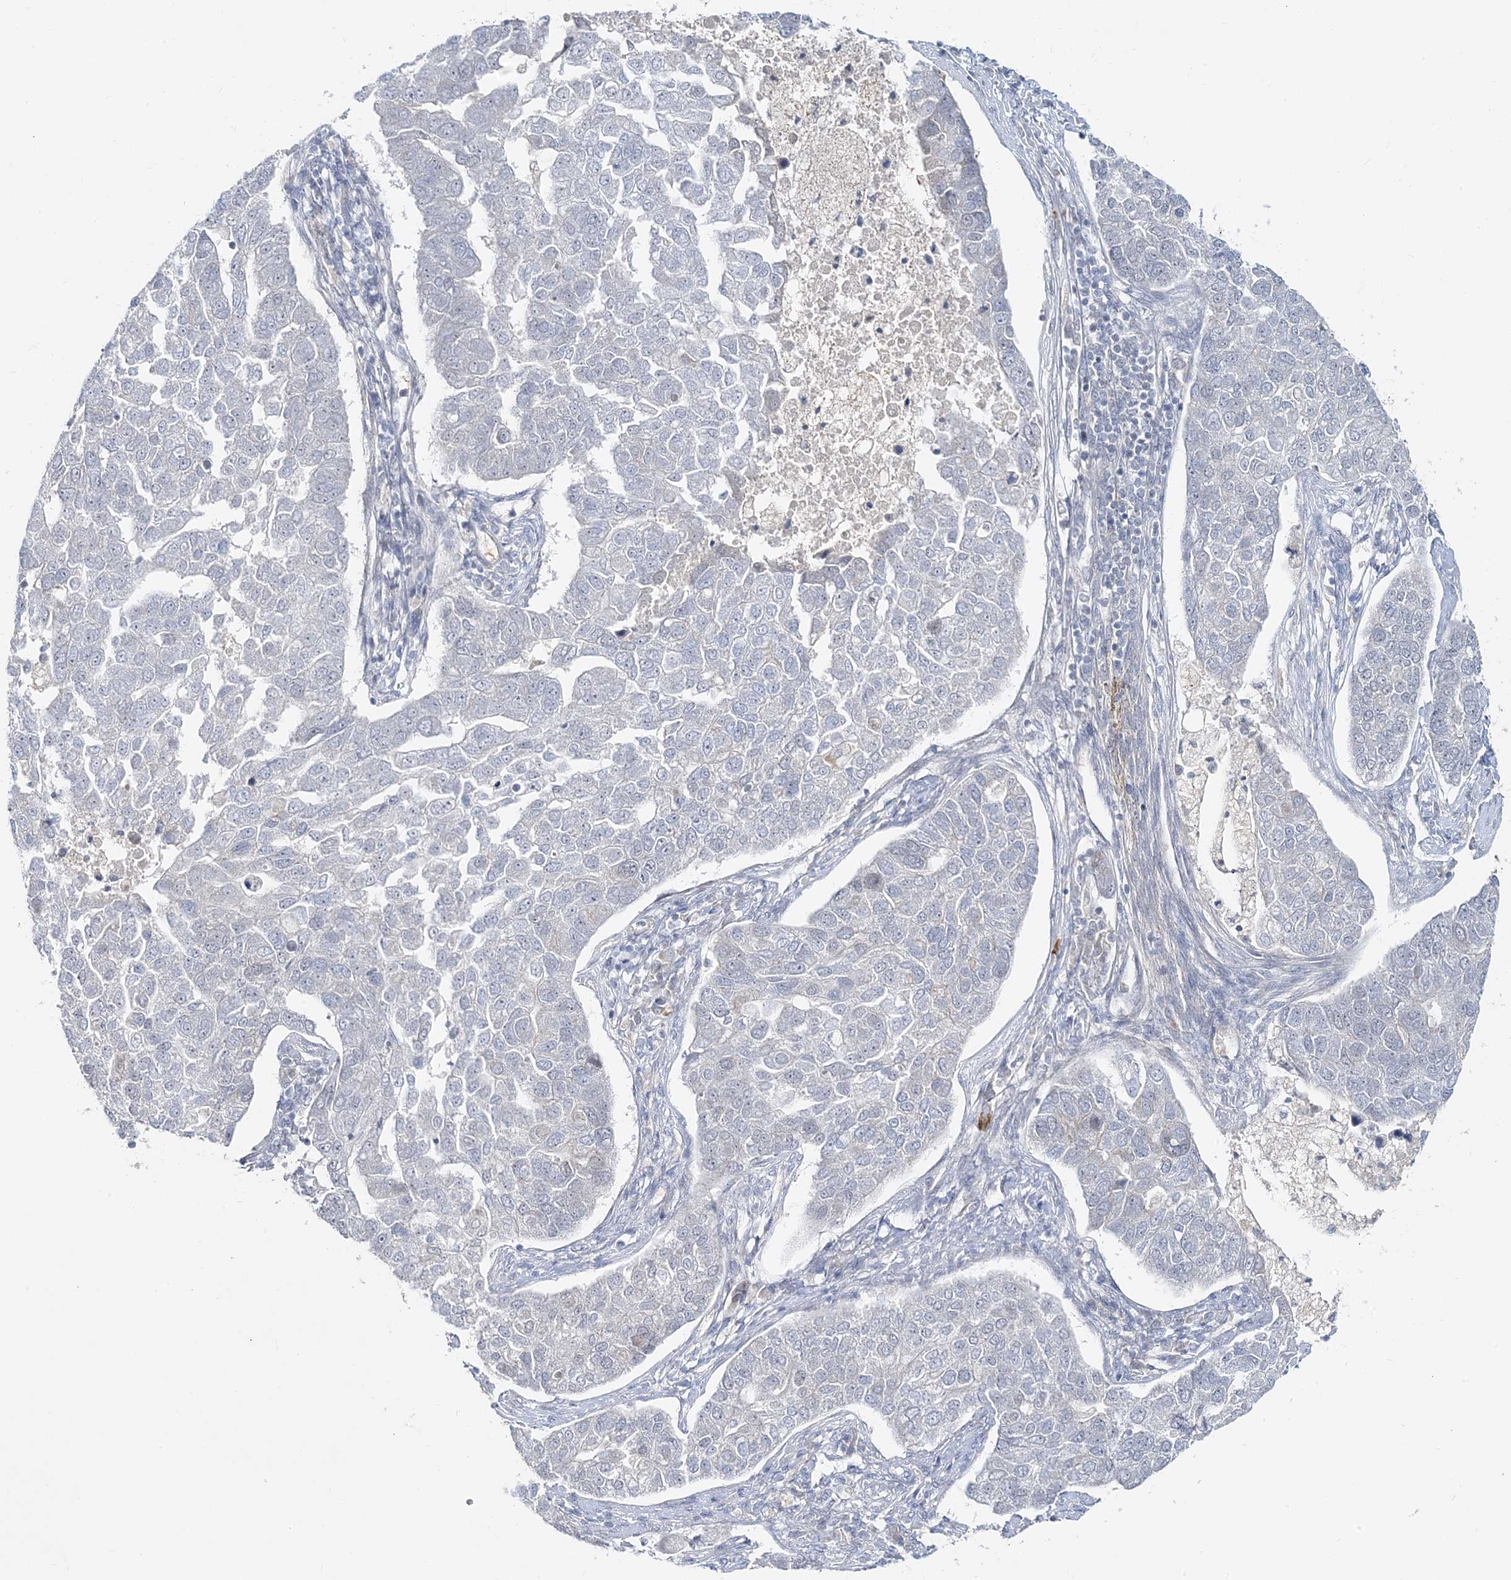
{"staining": {"intensity": "negative", "quantity": "none", "location": "none"}, "tissue": "pancreatic cancer", "cell_type": "Tumor cells", "image_type": "cancer", "snomed": [{"axis": "morphology", "description": "Adenocarcinoma, NOS"}, {"axis": "topography", "description": "Pancreas"}], "caption": "Image shows no protein positivity in tumor cells of adenocarcinoma (pancreatic) tissue. Nuclei are stained in blue.", "gene": "LEXM", "patient": {"sex": "female", "age": 61}}